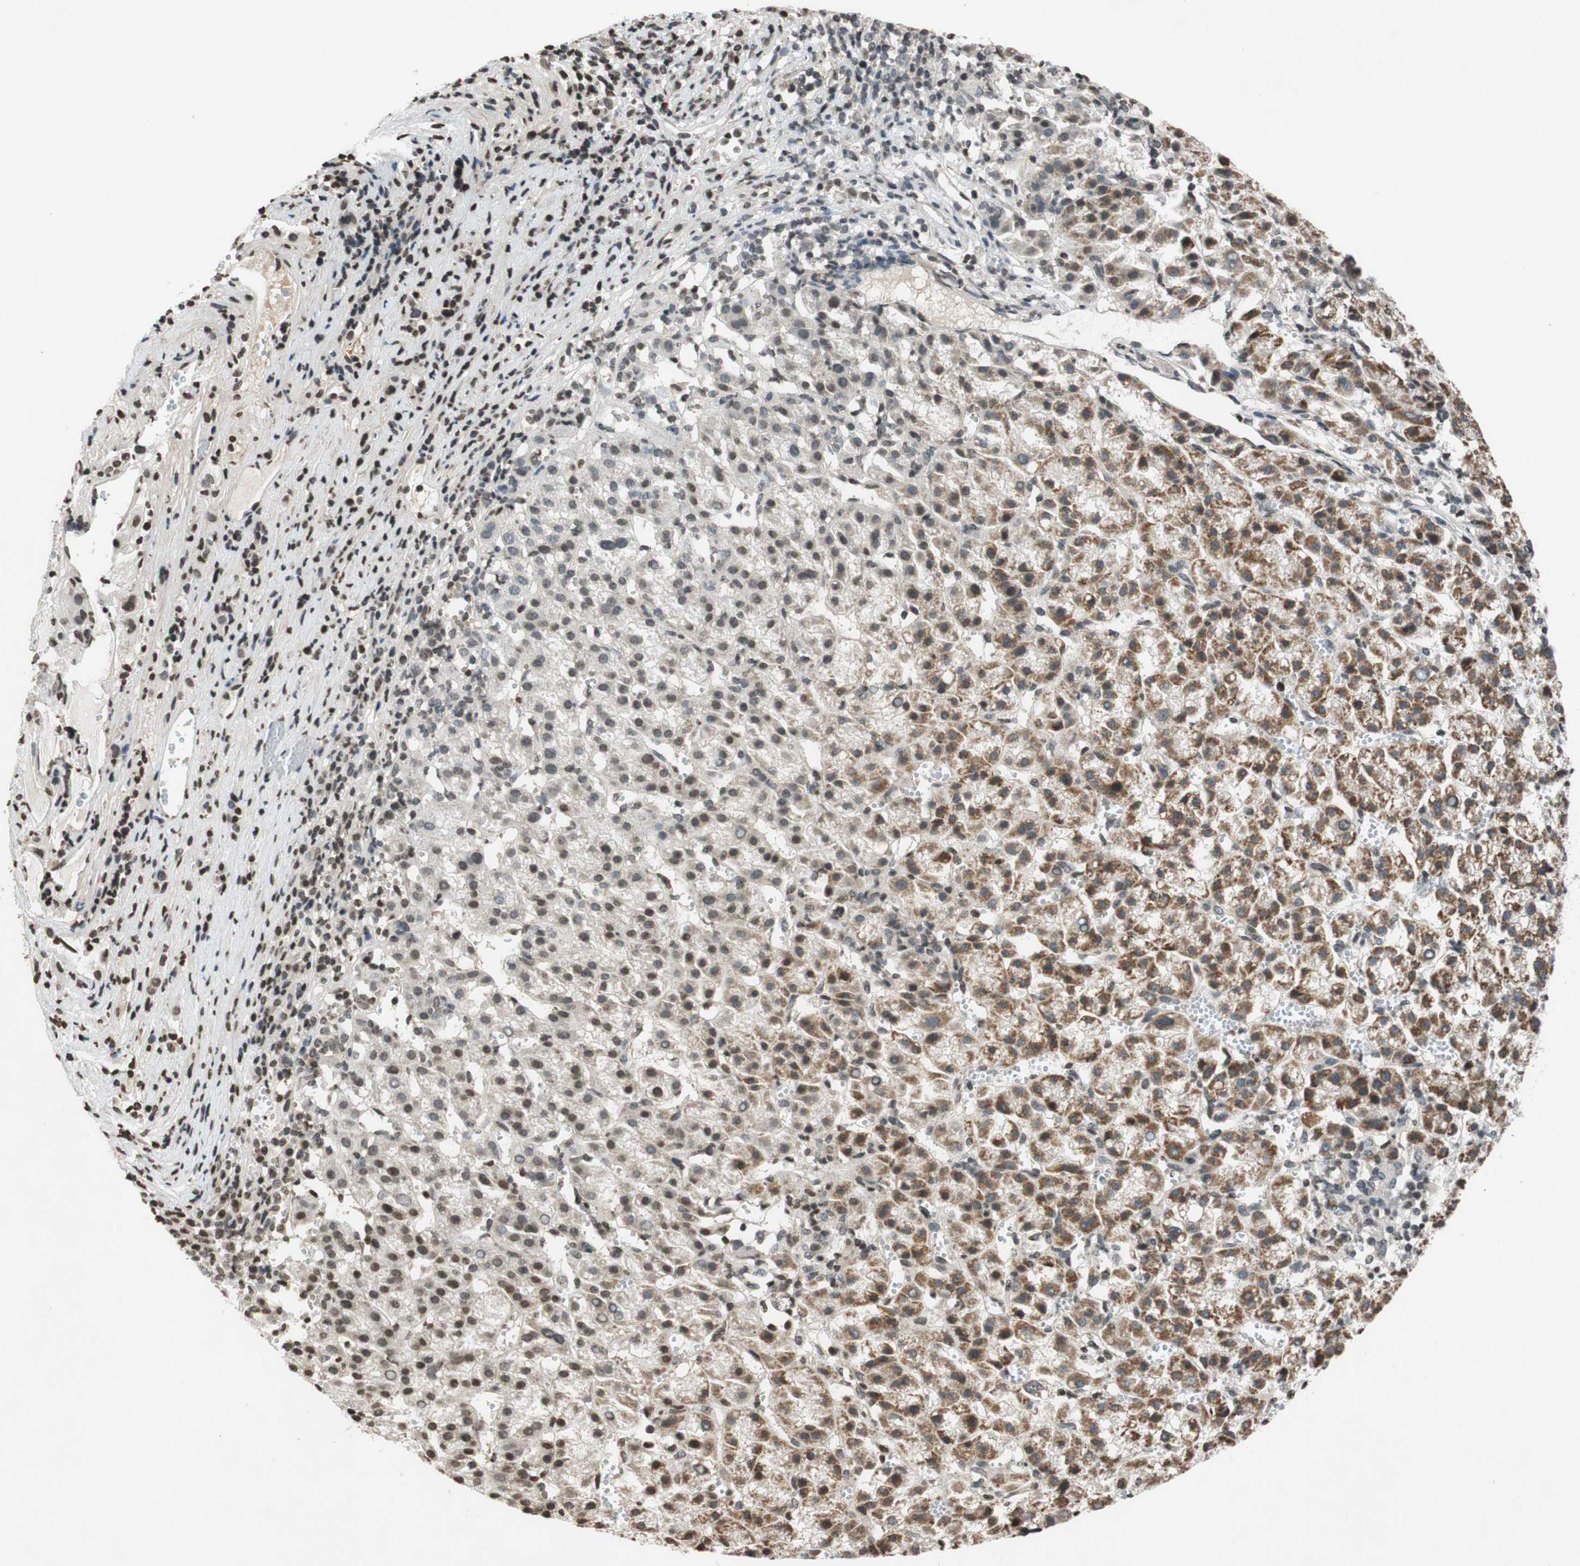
{"staining": {"intensity": "moderate", "quantity": "25%-75%", "location": "cytoplasmic/membranous"}, "tissue": "liver cancer", "cell_type": "Tumor cells", "image_type": "cancer", "snomed": [{"axis": "morphology", "description": "Carcinoma, Hepatocellular, NOS"}, {"axis": "topography", "description": "Liver"}], "caption": "Immunohistochemistry of liver hepatocellular carcinoma shows medium levels of moderate cytoplasmic/membranous expression in about 25%-75% of tumor cells.", "gene": "MCM6", "patient": {"sex": "female", "age": 58}}